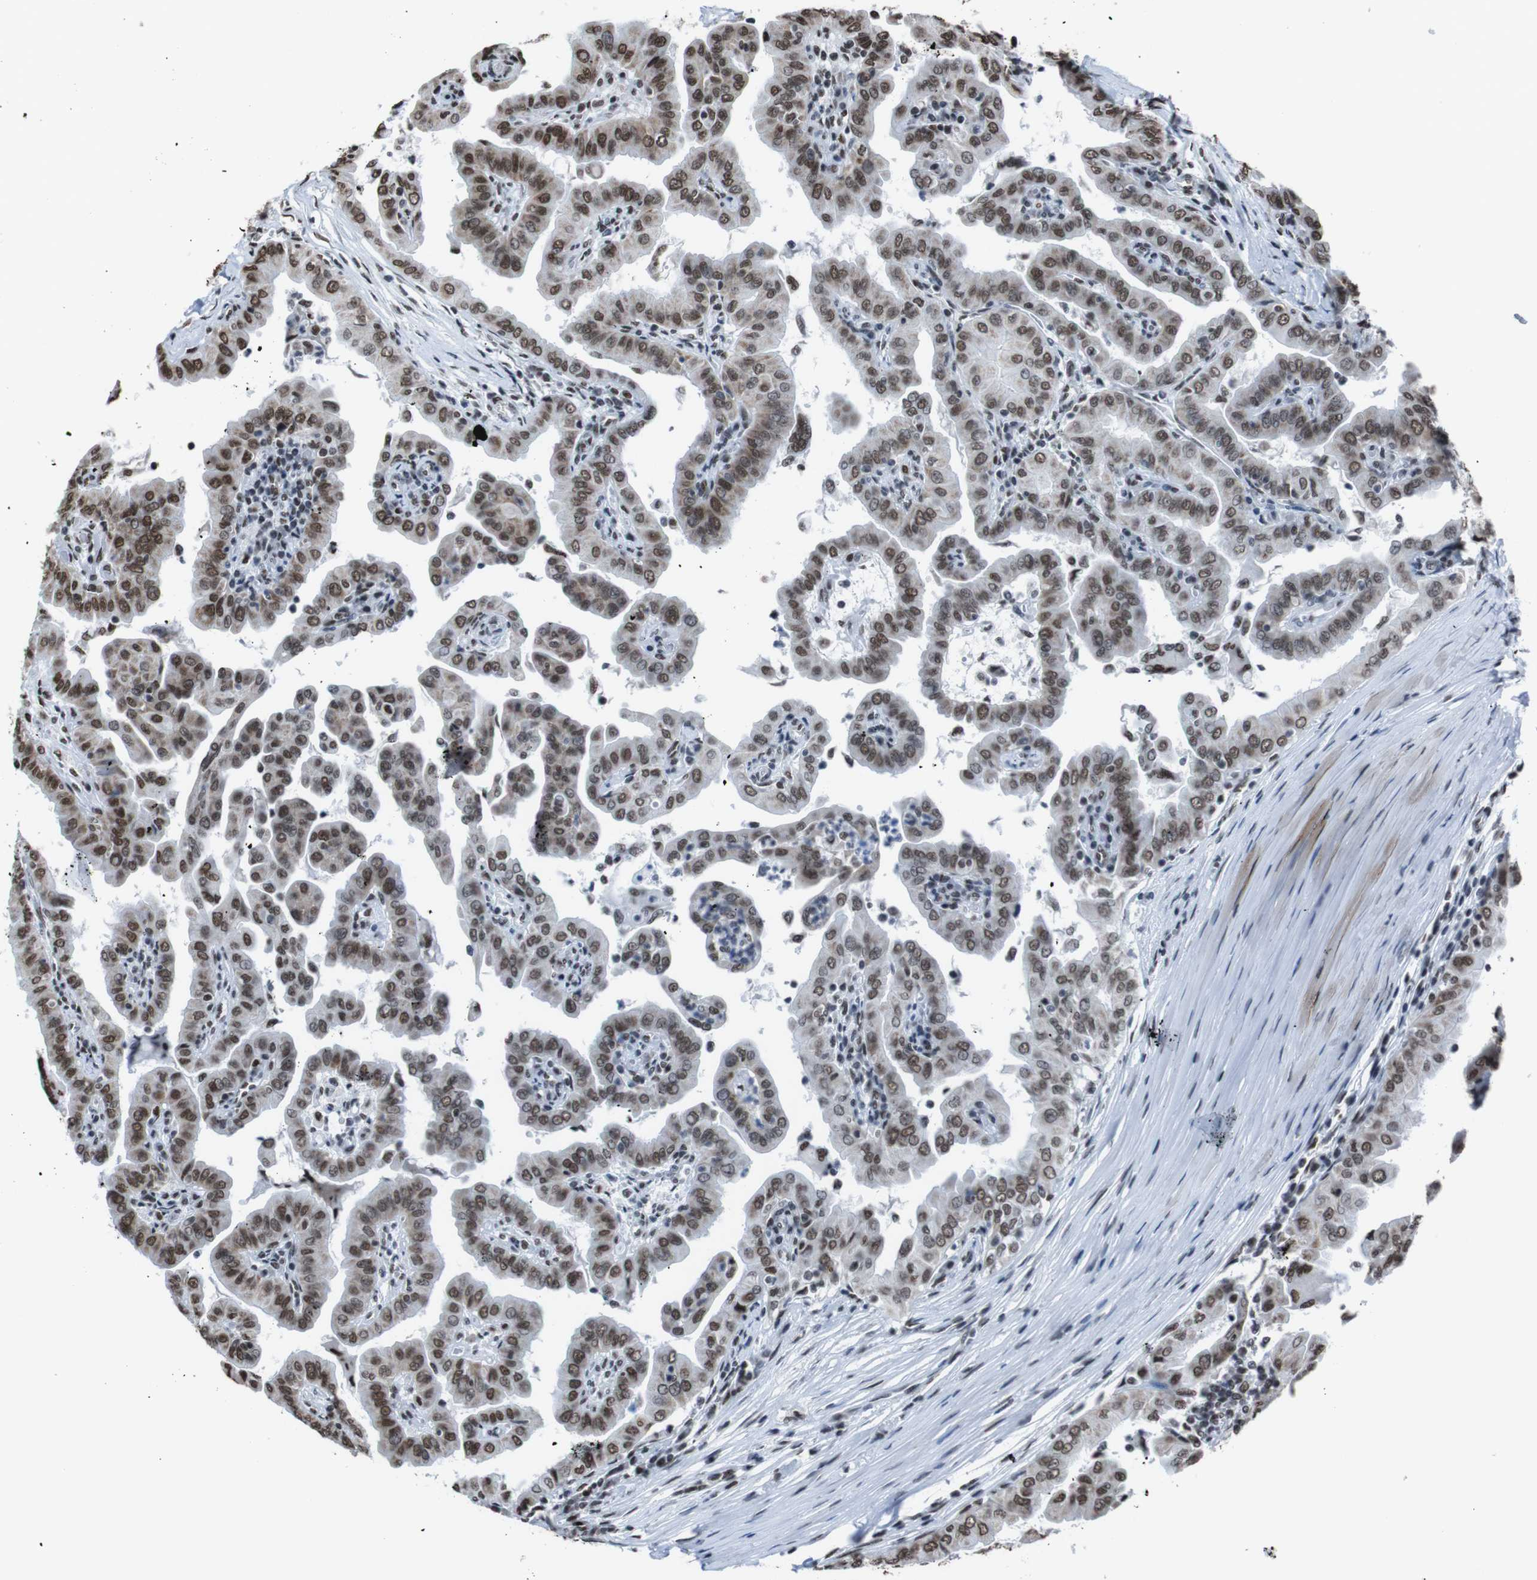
{"staining": {"intensity": "moderate", "quantity": ">75%", "location": "nuclear"}, "tissue": "thyroid cancer", "cell_type": "Tumor cells", "image_type": "cancer", "snomed": [{"axis": "morphology", "description": "Papillary adenocarcinoma, NOS"}, {"axis": "topography", "description": "Thyroid gland"}], "caption": "Immunohistochemical staining of papillary adenocarcinoma (thyroid) shows medium levels of moderate nuclear positivity in about >75% of tumor cells.", "gene": "ROMO1", "patient": {"sex": "male", "age": 33}}